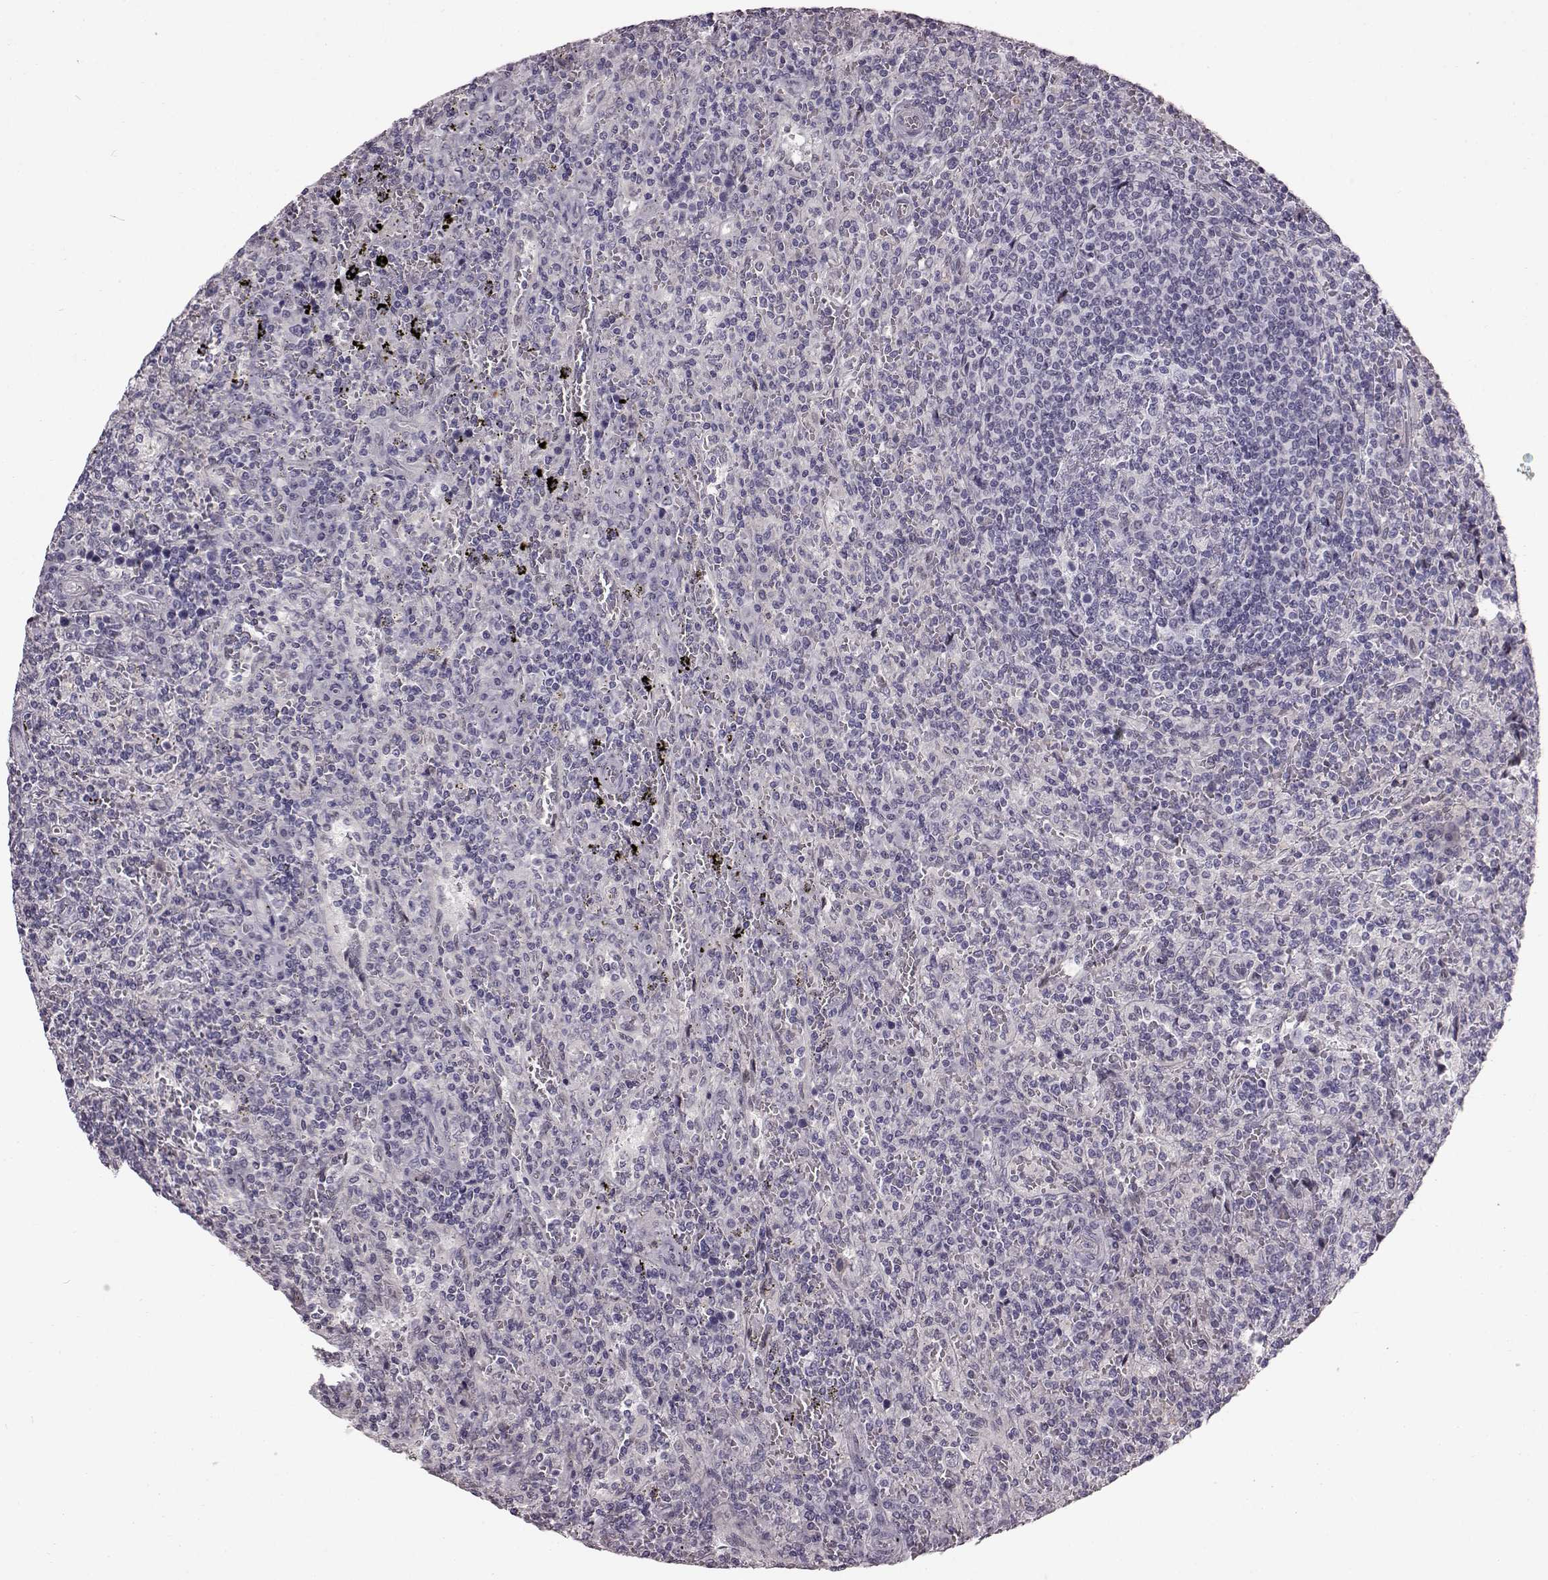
{"staining": {"intensity": "negative", "quantity": "none", "location": "none"}, "tissue": "lymphoma", "cell_type": "Tumor cells", "image_type": "cancer", "snomed": [{"axis": "morphology", "description": "Malignant lymphoma, non-Hodgkin's type, Low grade"}, {"axis": "topography", "description": "Spleen"}], "caption": "An immunohistochemistry (IHC) photomicrograph of lymphoma is shown. There is no staining in tumor cells of lymphoma. (DAB (3,3'-diaminobenzidine) immunohistochemistry (IHC), high magnification).", "gene": "TCHHL1", "patient": {"sex": "male", "age": 62}}